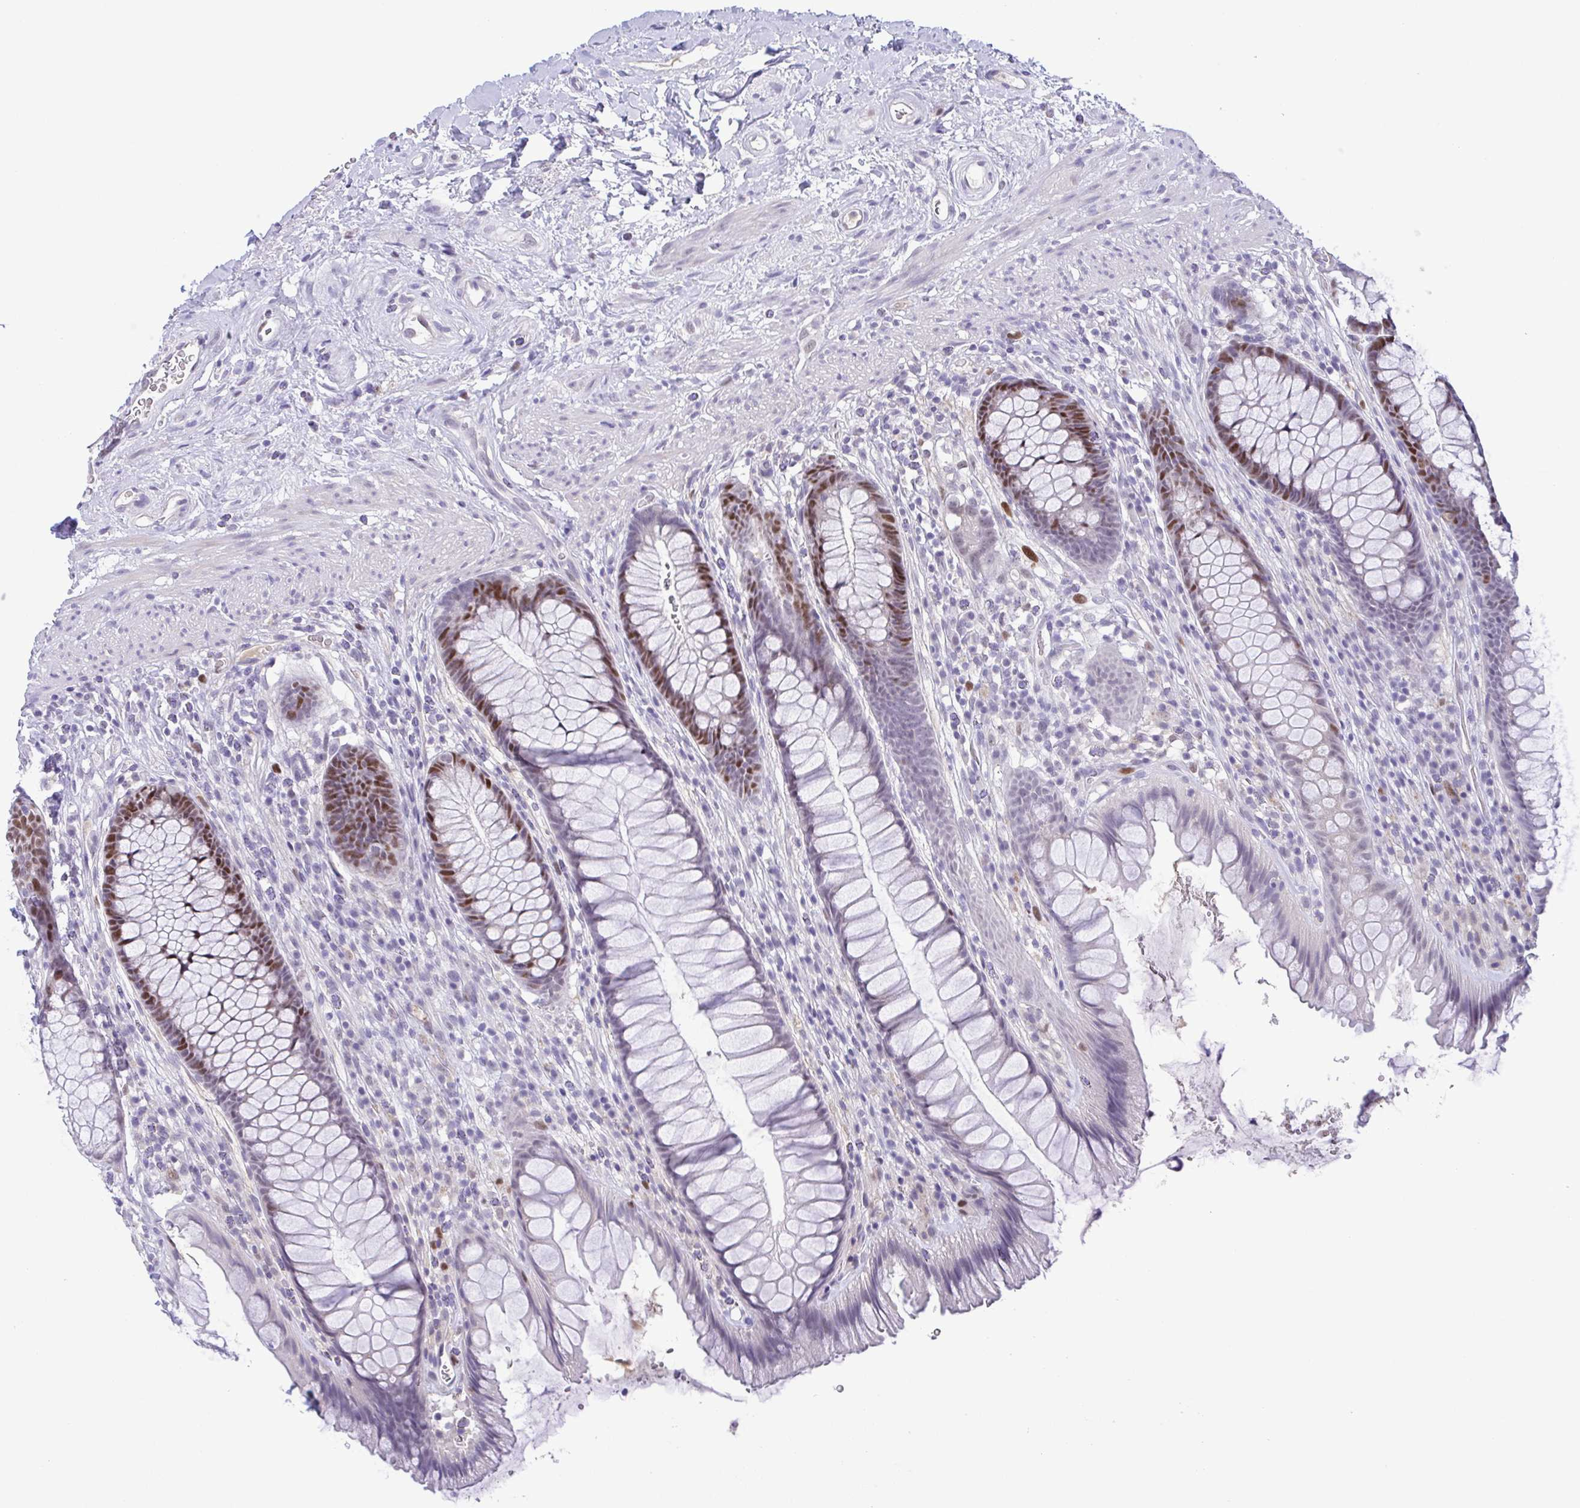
{"staining": {"intensity": "moderate", "quantity": "25%-75%", "location": "nuclear"}, "tissue": "rectum", "cell_type": "Glandular cells", "image_type": "normal", "snomed": [{"axis": "morphology", "description": "Normal tissue, NOS"}, {"axis": "topography", "description": "Rectum"}], "caption": "Moderate nuclear positivity for a protein is present in approximately 25%-75% of glandular cells of unremarkable rectum using IHC.", "gene": "TIPIN", "patient": {"sex": "male", "age": 53}}